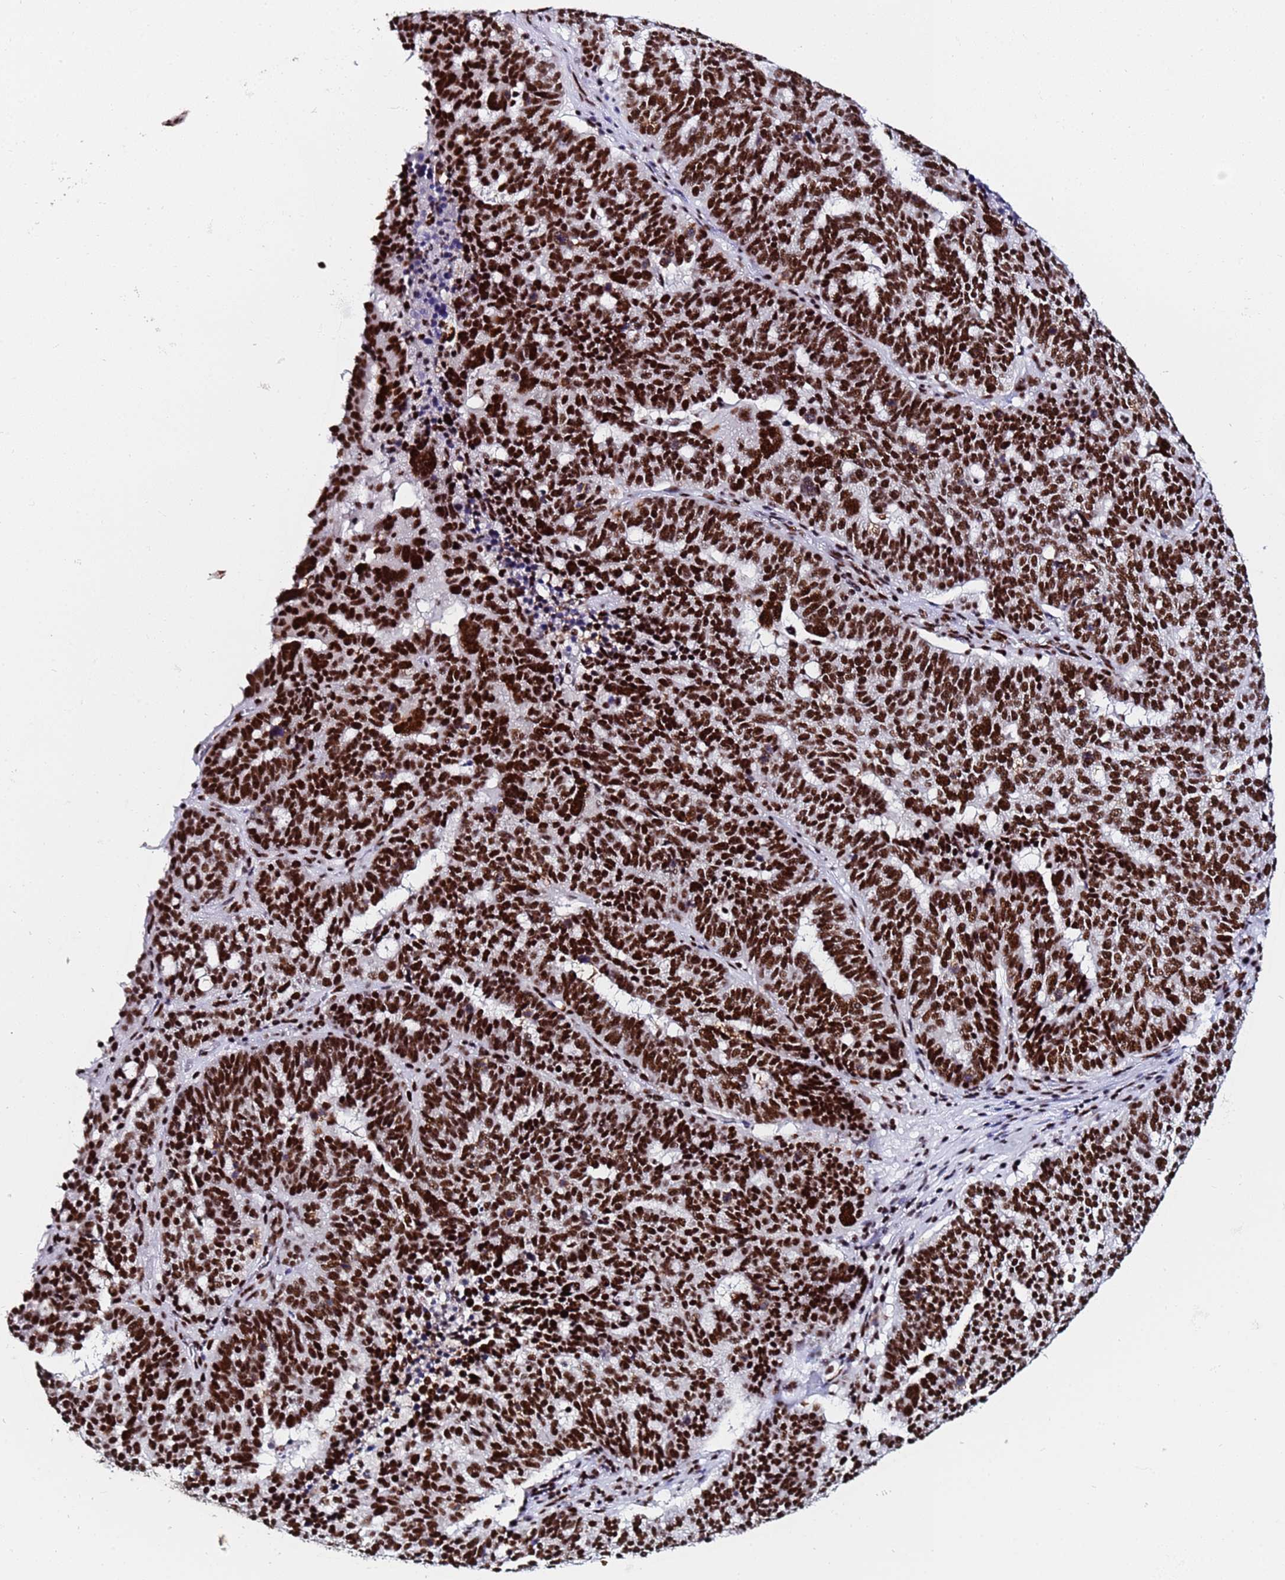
{"staining": {"intensity": "strong", "quantity": ">75%", "location": "nuclear"}, "tissue": "ovarian cancer", "cell_type": "Tumor cells", "image_type": "cancer", "snomed": [{"axis": "morphology", "description": "Cystadenocarcinoma, serous, NOS"}, {"axis": "topography", "description": "Ovary"}], "caption": "A micrograph showing strong nuclear expression in about >75% of tumor cells in ovarian cancer, as visualized by brown immunohistochemical staining.", "gene": "SNRPA1", "patient": {"sex": "female", "age": 59}}